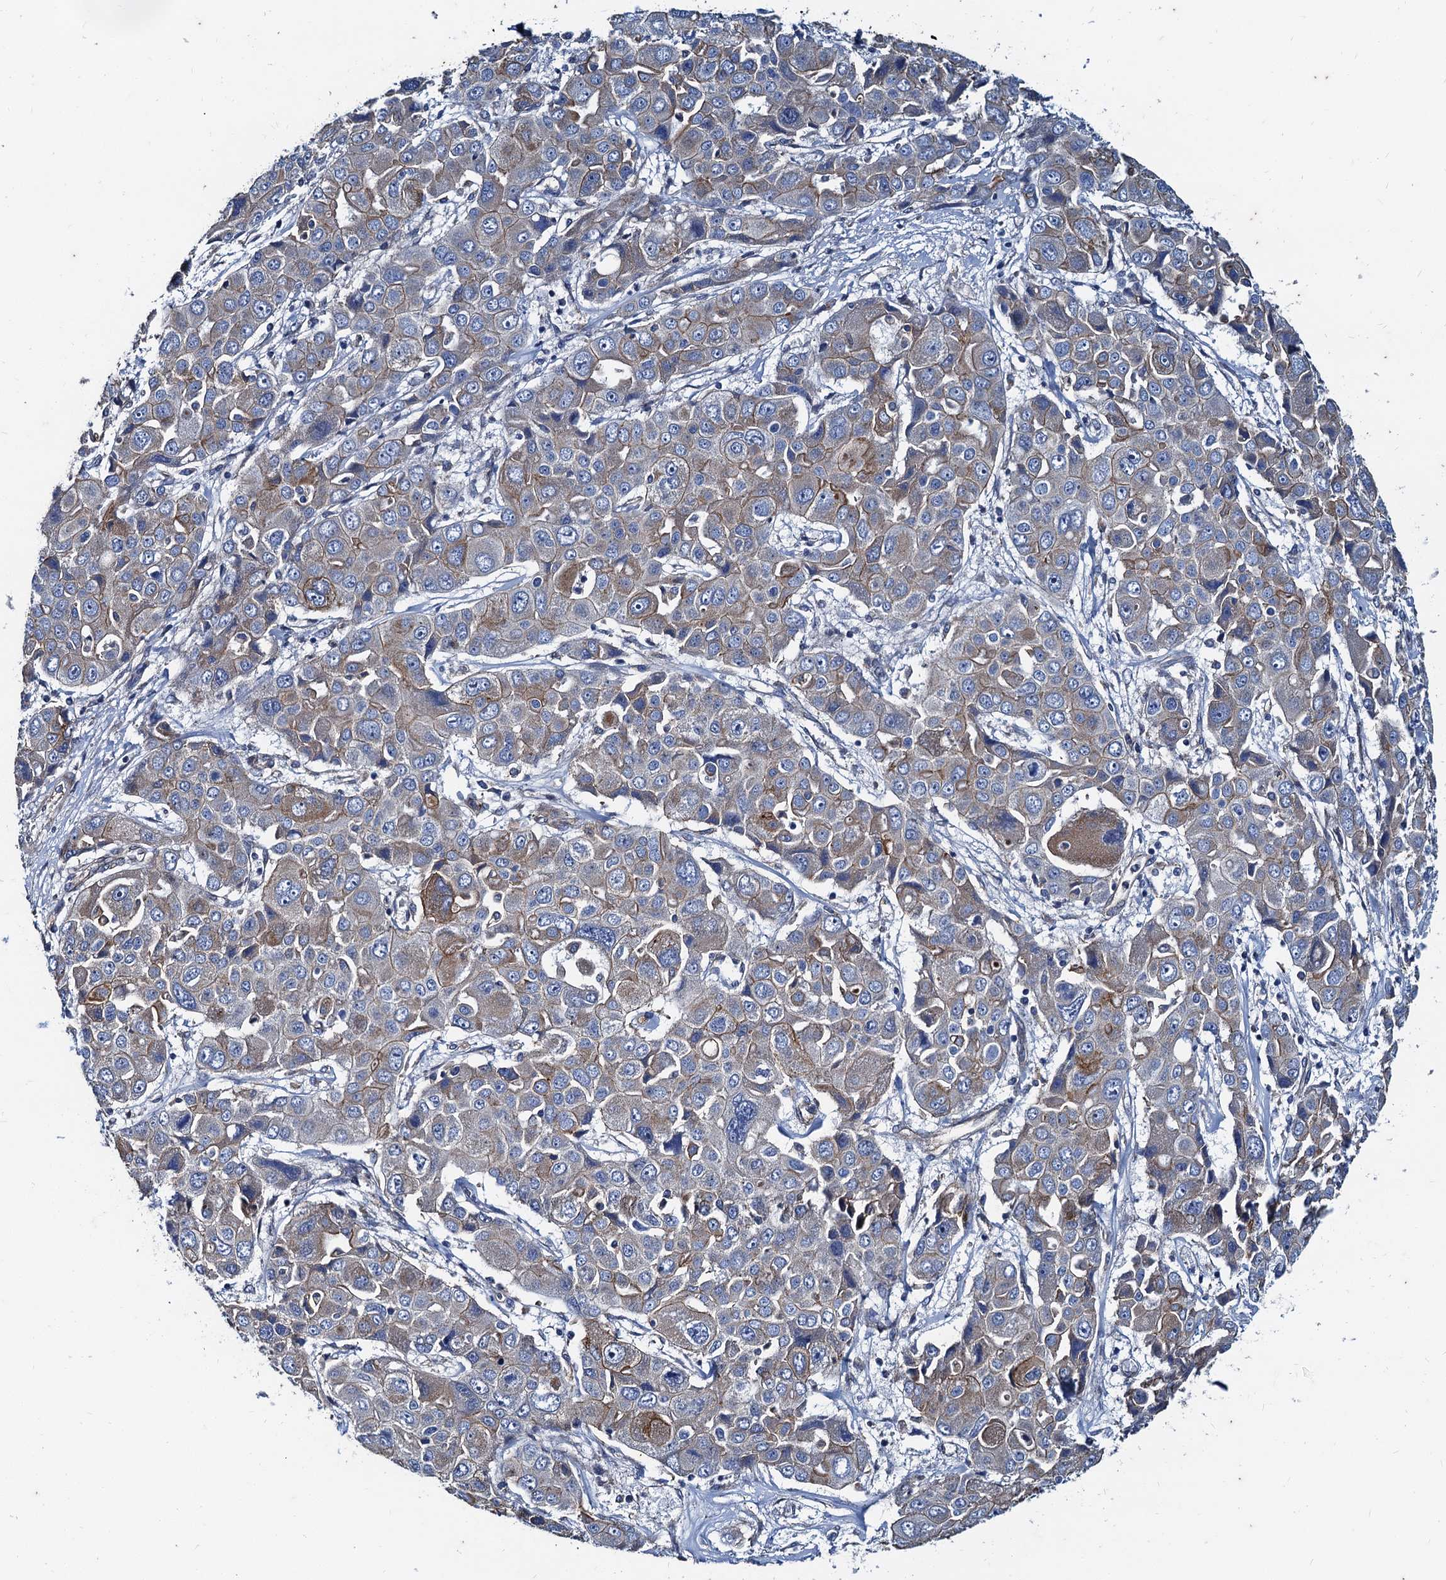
{"staining": {"intensity": "moderate", "quantity": "25%-75%", "location": "cytoplasmic/membranous"}, "tissue": "liver cancer", "cell_type": "Tumor cells", "image_type": "cancer", "snomed": [{"axis": "morphology", "description": "Cholangiocarcinoma"}, {"axis": "topography", "description": "Liver"}], "caption": "Protein expression analysis of liver cancer (cholangiocarcinoma) exhibits moderate cytoplasmic/membranous staining in about 25%-75% of tumor cells. (DAB (3,3'-diaminobenzidine) IHC with brightfield microscopy, high magnification).", "gene": "NGRN", "patient": {"sex": "male", "age": 67}}